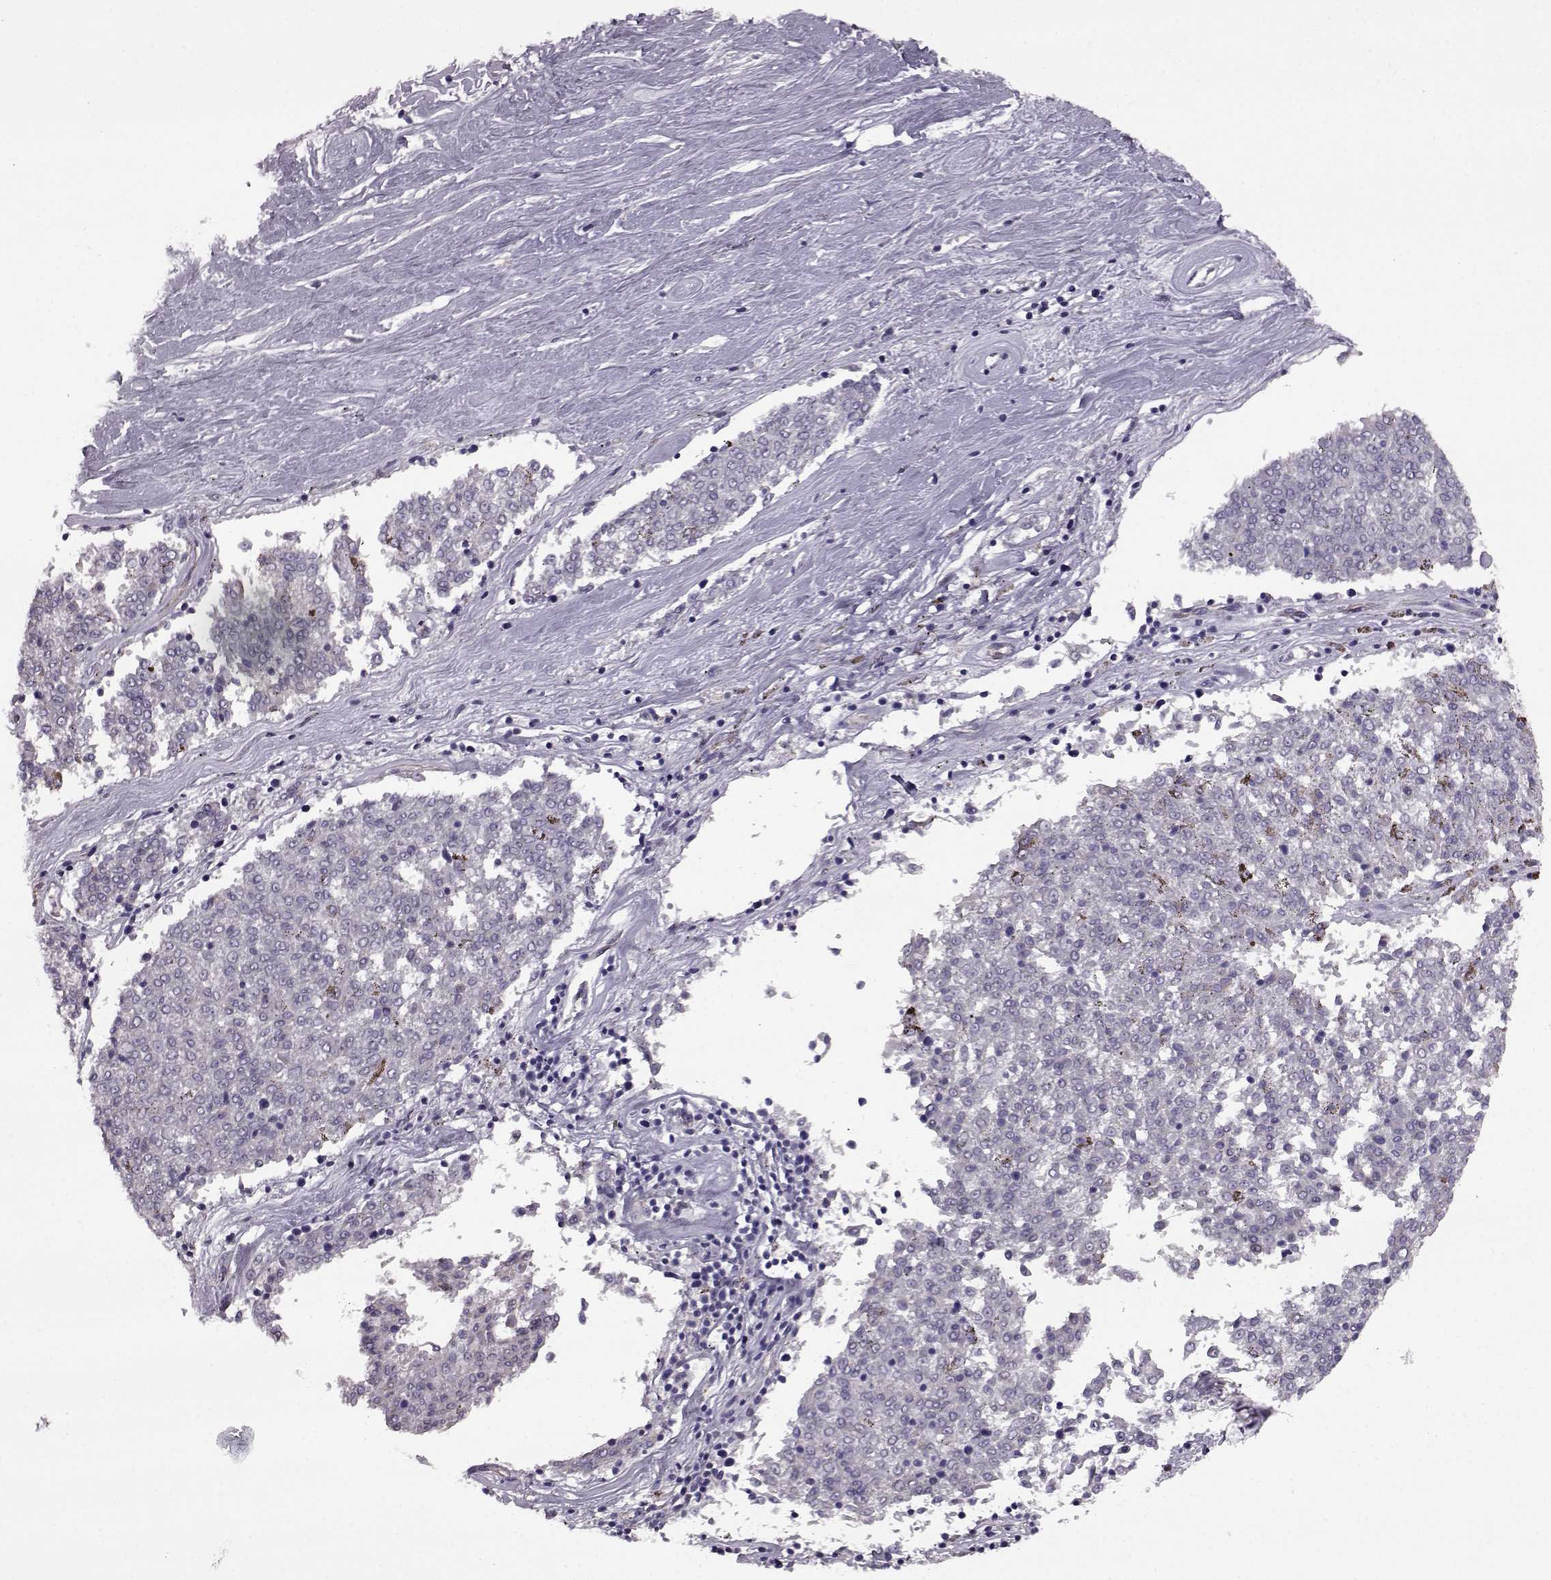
{"staining": {"intensity": "negative", "quantity": "none", "location": "none"}, "tissue": "melanoma", "cell_type": "Tumor cells", "image_type": "cancer", "snomed": [{"axis": "morphology", "description": "Malignant melanoma, NOS"}, {"axis": "topography", "description": "Skin"}], "caption": "High magnification brightfield microscopy of malignant melanoma stained with DAB (3,3'-diaminobenzidine) (brown) and counterstained with hematoxylin (blue): tumor cells show no significant positivity.", "gene": "EDDM3B", "patient": {"sex": "female", "age": 72}}